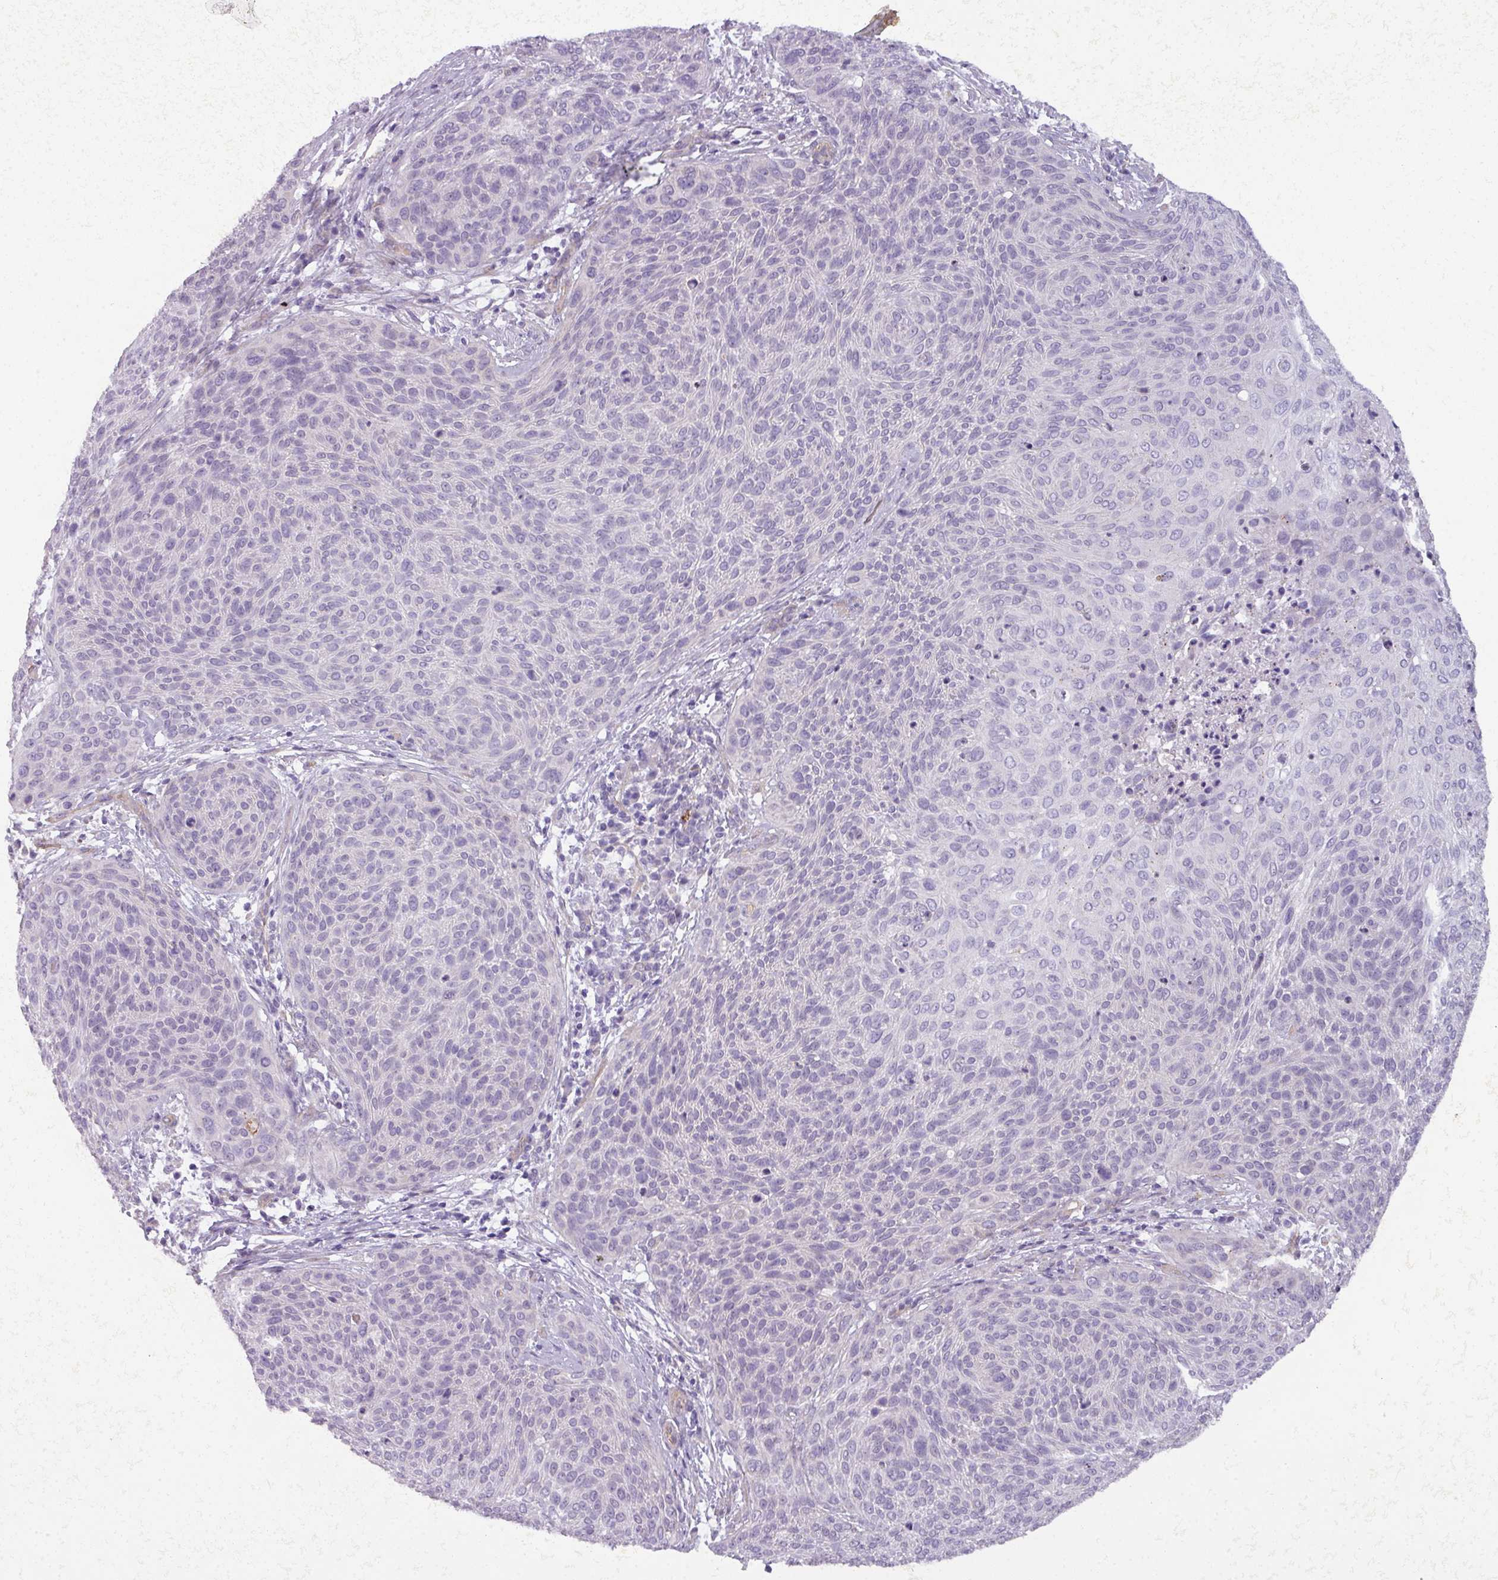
{"staining": {"intensity": "negative", "quantity": "none", "location": "none"}, "tissue": "cervical cancer", "cell_type": "Tumor cells", "image_type": "cancer", "snomed": [{"axis": "morphology", "description": "Squamous cell carcinoma, NOS"}, {"axis": "topography", "description": "Cervix"}], "caption": "This histopathology image is of cervical squamous cell carcinoma stained with immunohistochemistry (IHC) to label a protein in brown with the nuclei are counter-stained blue. There is no staining in tumor cells.", "gene": "BUD23", "patient": {"sex": "female", "age": 31}}